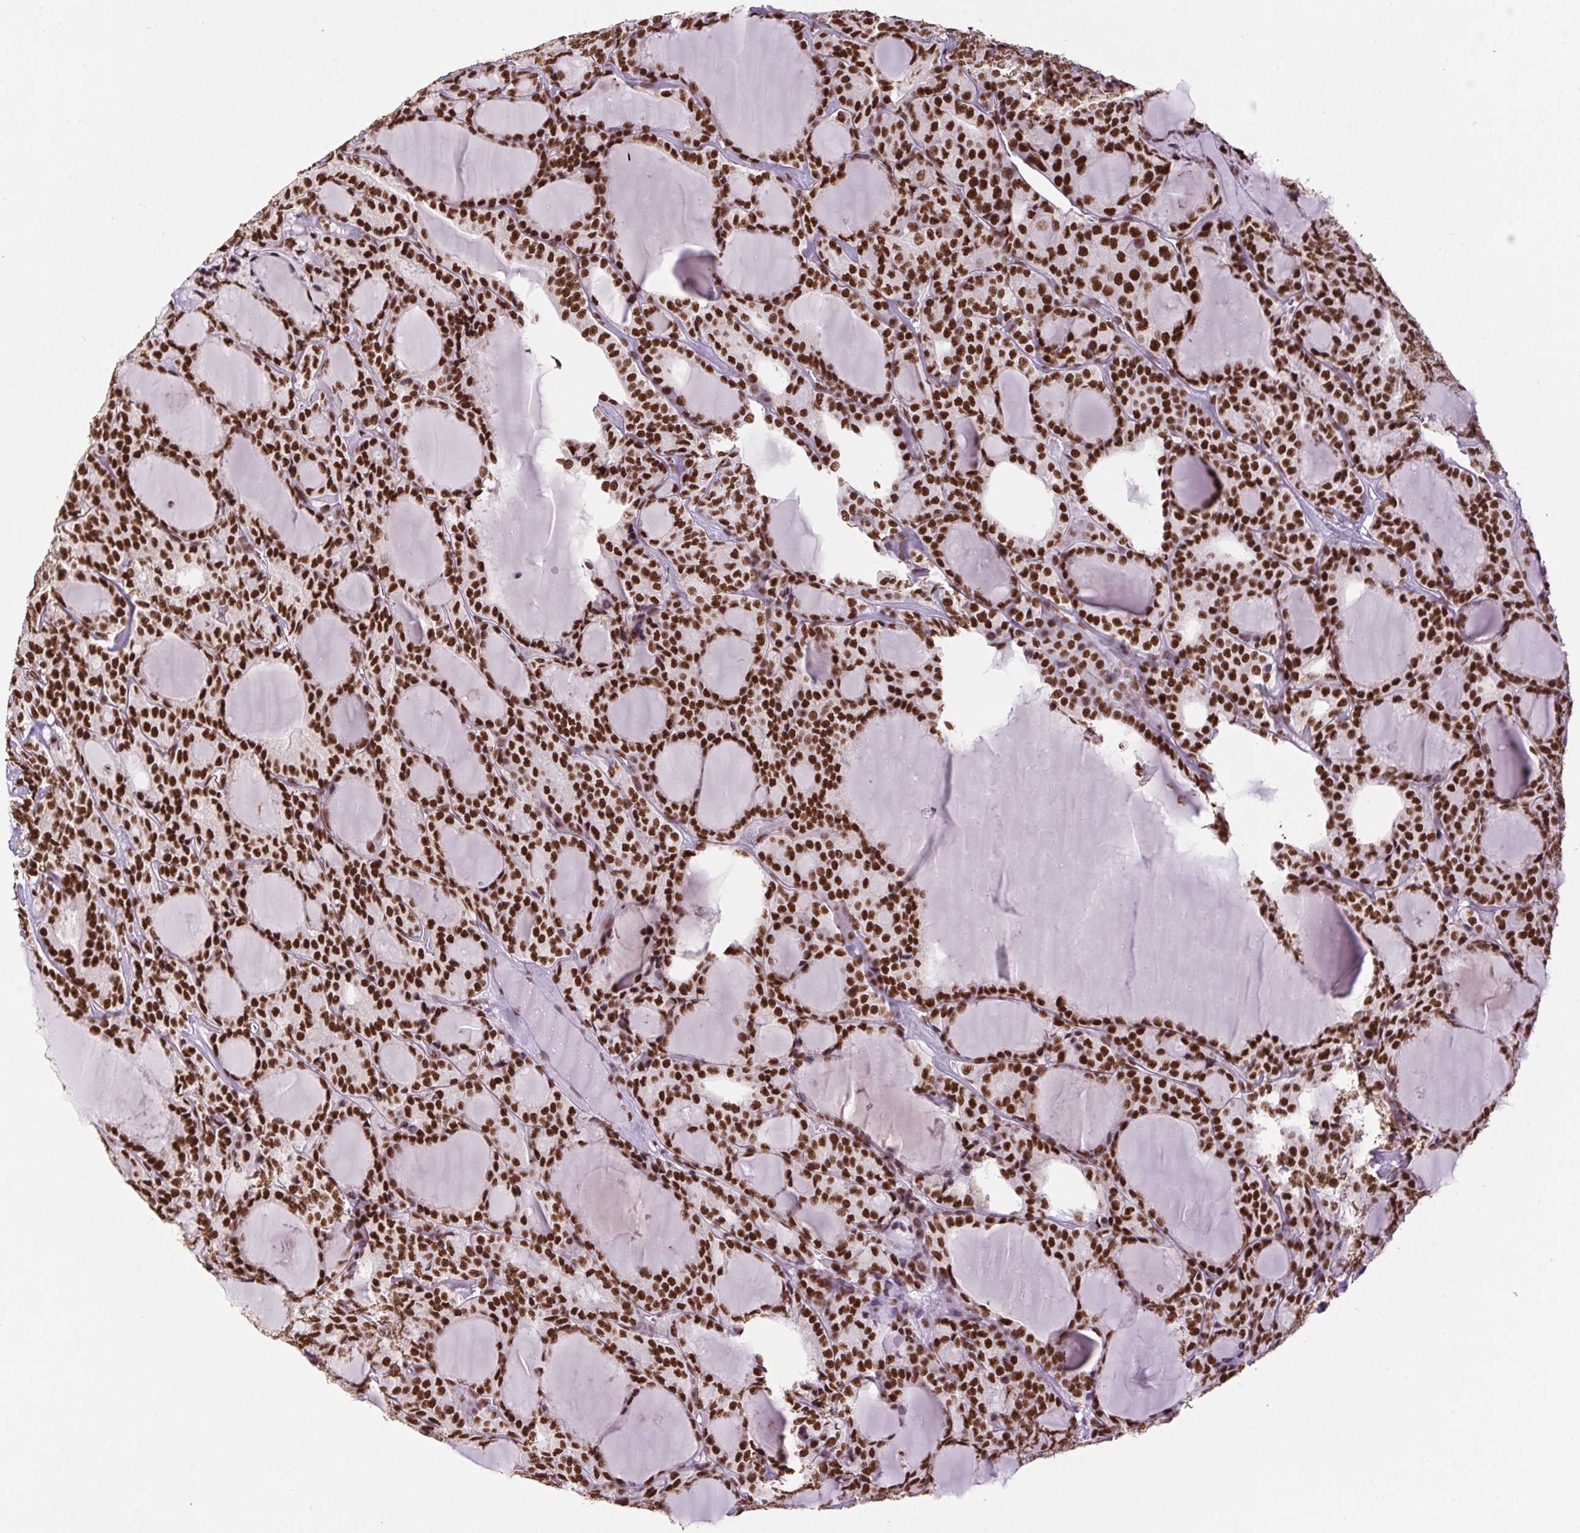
{"staining": {"intensity": "strong", "quantity": ">75%", "location": "nuclear"}, "tissue": "thyroid cancer", "cell_type": "Tumor cells", "image_type": "cancer", "snomed": [{"axis": "morphology", "description": "Follicular adenoma carcinoma, NOS"}, {"axis": "topography", "description": "Thyroid gland"}], "caption": "There is high levels of strong nuclear expression in tumor cells of thyroid cancer (follicular adenoma carcinoma), as demonstrated by immunohistochemical staining (brown color).", "gene": "ZNF207", "patient": {"sex": "male", "age": 74}}